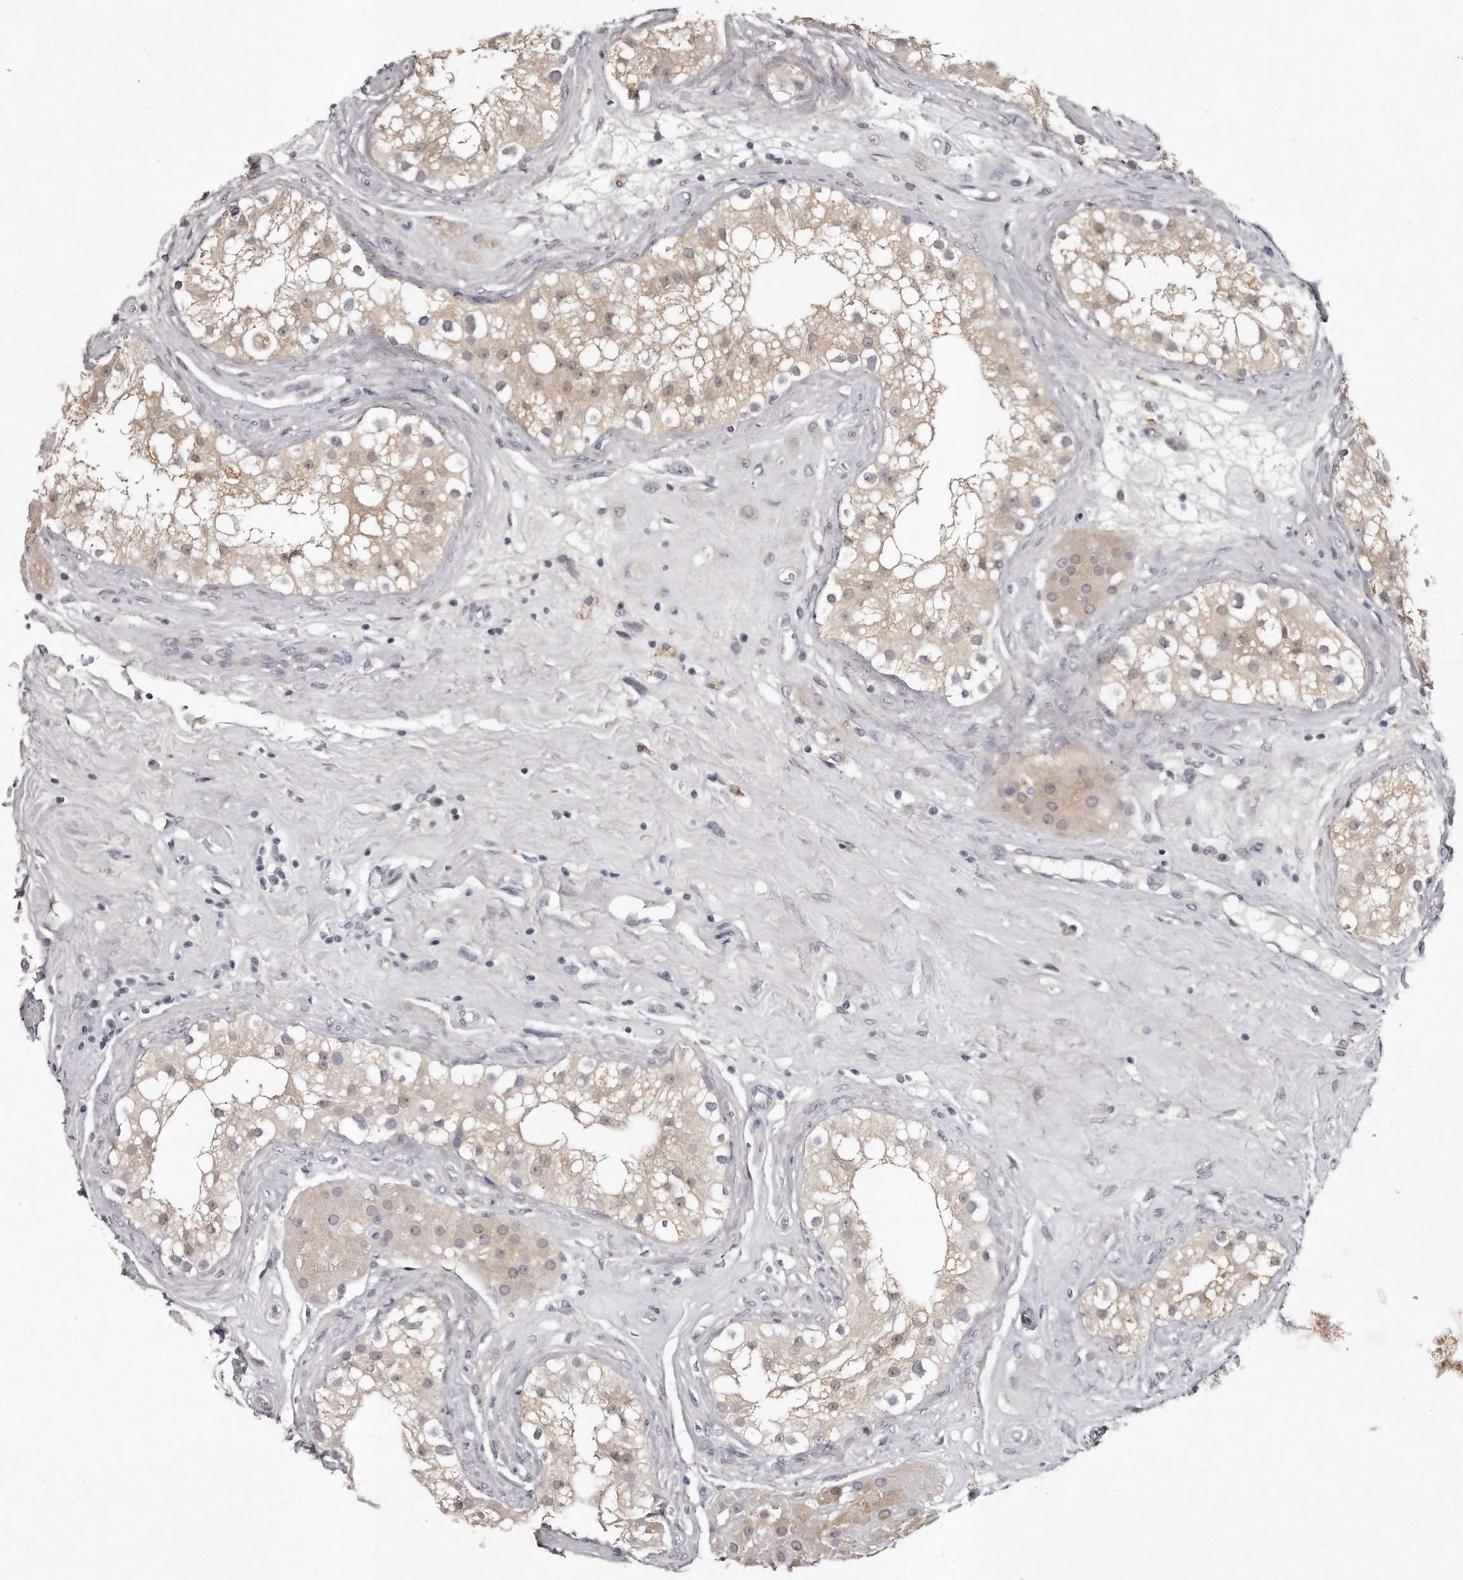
{"staining": {"intensity": "weak", "quantity": "<25%", "location": "cytoplasmic/membranous"}, "tissue": "testis", "cell_type": "Cells in seminiferous ducts", "image_type": "normal", "snomed": [{"axis": "morphology", "description": "Normal tissue, NOS"}, {"axis": "topography", "description": "Testis"}], "caption": "Immunohistochemistry (IHC) micrograph of unremarkable human testis stained for a protein (brown), which exhibits no staining in cells in seminiferous ducts.", "gene": "GGCT", "patient": {"sex": "male", "age": 84}}